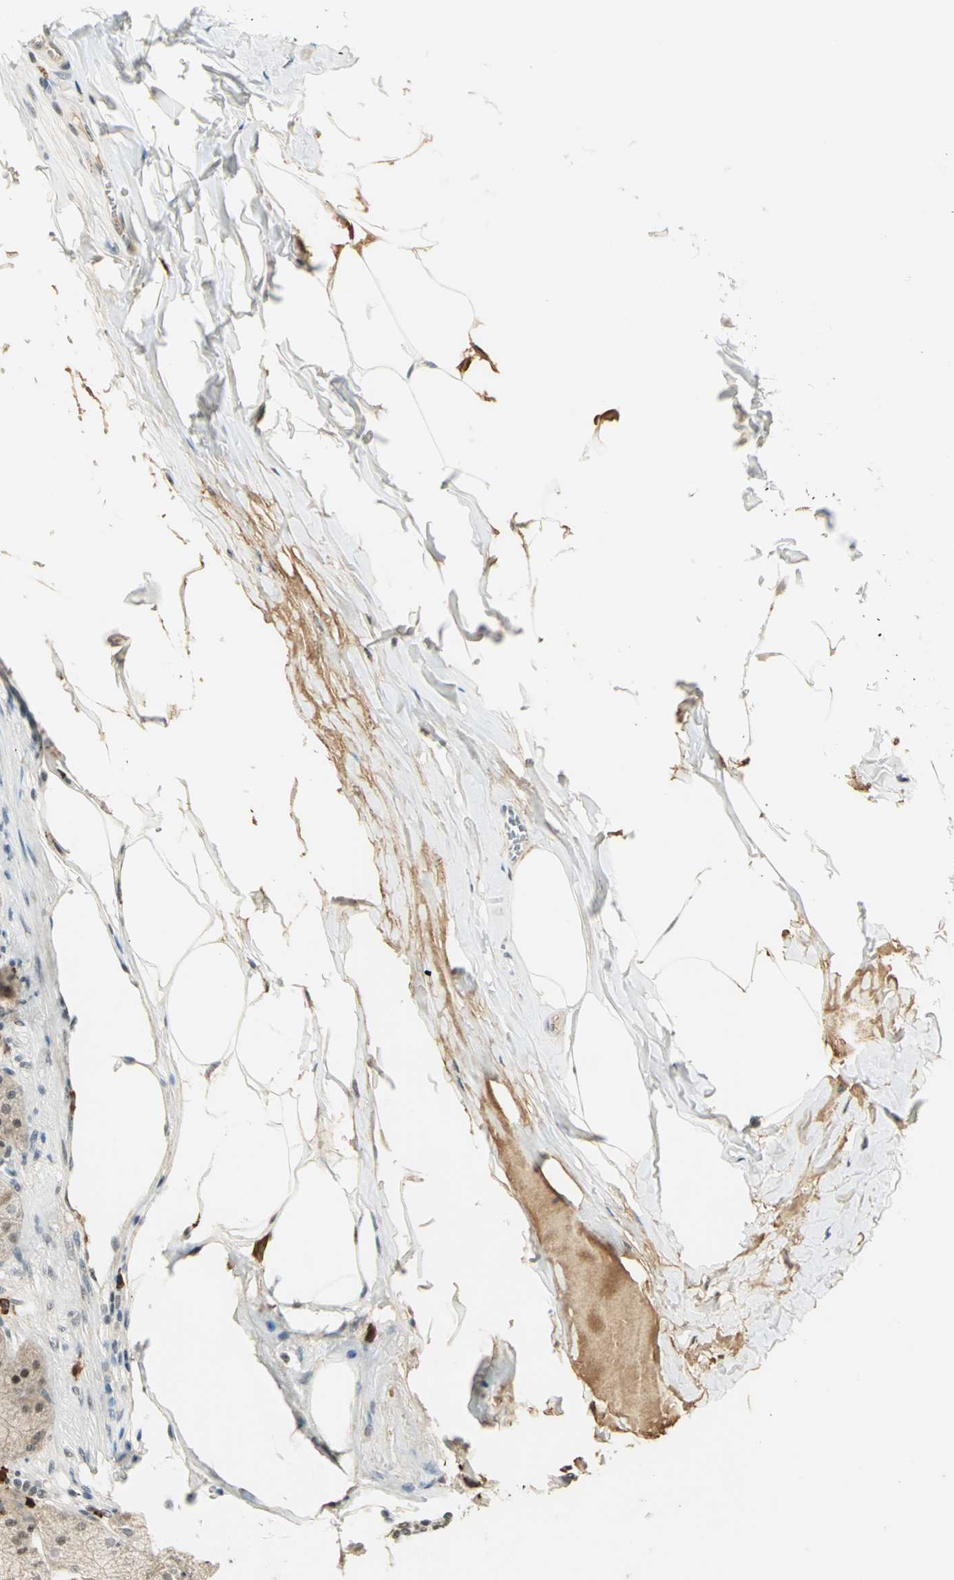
{"staining": {"intensity": "strong", "quantity": ">75%", "location": "cytoplasmic/membranous,nuclear"}, "tissue": "stomach", "cell_type": "Glandular cells", "image_type": "normal", "snomed": [{"axis": "morphology", "description": "Normal tissue, NOS"}, {"axis": "topography", "description": "Stomach, upper"}], "caption": "Glandular cells reveal high levels of strong cytoplasmic/membranous,nuclear expression in approximately >75% of cells in normal stomach.", "gene": "CCNT1", "patient": {"sex": "female", "age": 56}}